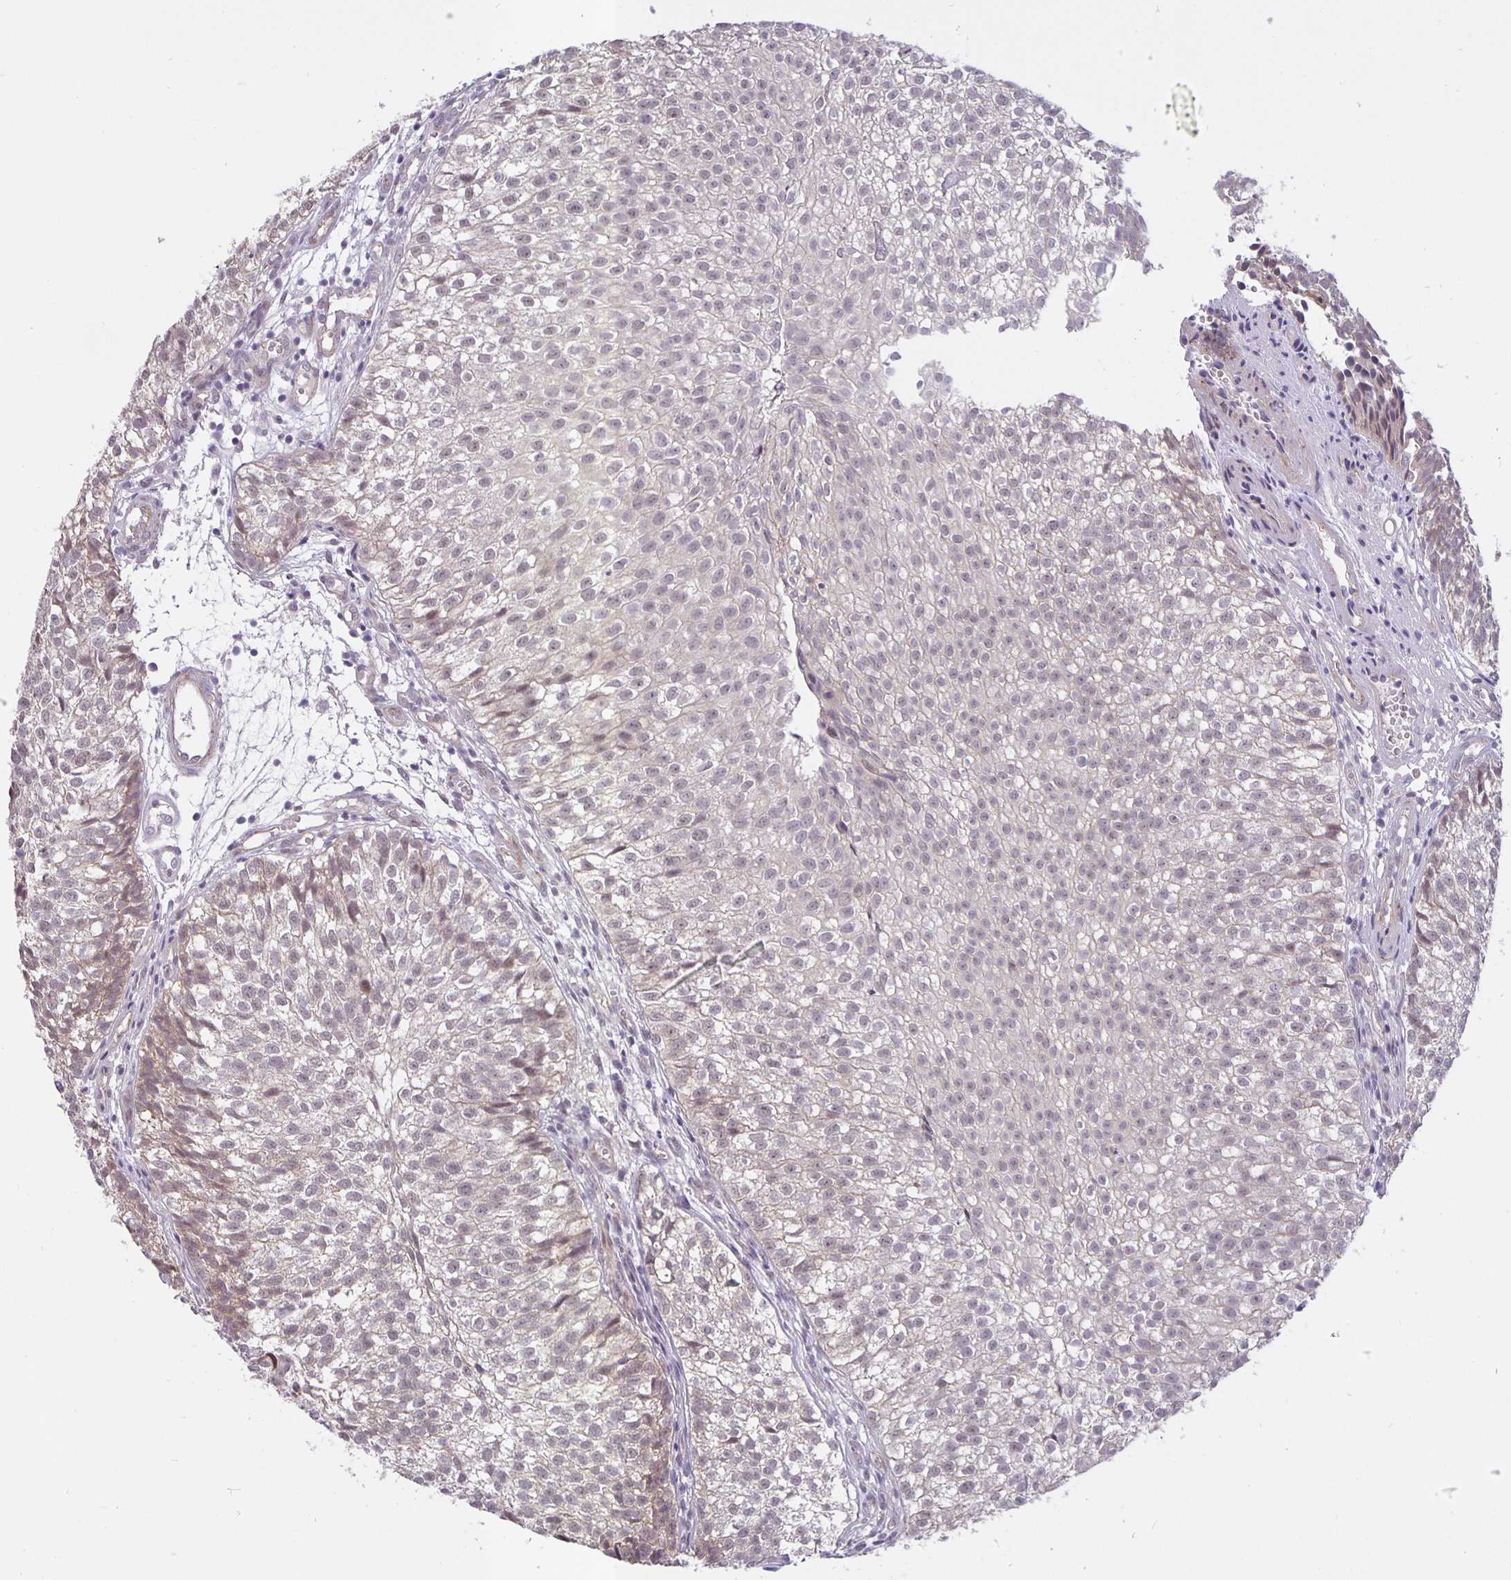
{"staining": {"intensity": "negative", "quantity": "none", "location": "none"}, "tissue": "urothelial cancer", "cell_type": "Tumor cells", "image_type": "cancer", "snomed": [{"axis": "morphology", "description": "Urothelial carcinoma, Low grade"}, {"axis": "topography", "description": "Urinary bladder"}], "caption": "Image shows no protein positivity in tumor cells of urothelial cancer tissue.", "gene": "ARVCF", "patient": {"sex": "male", "age": 70}}